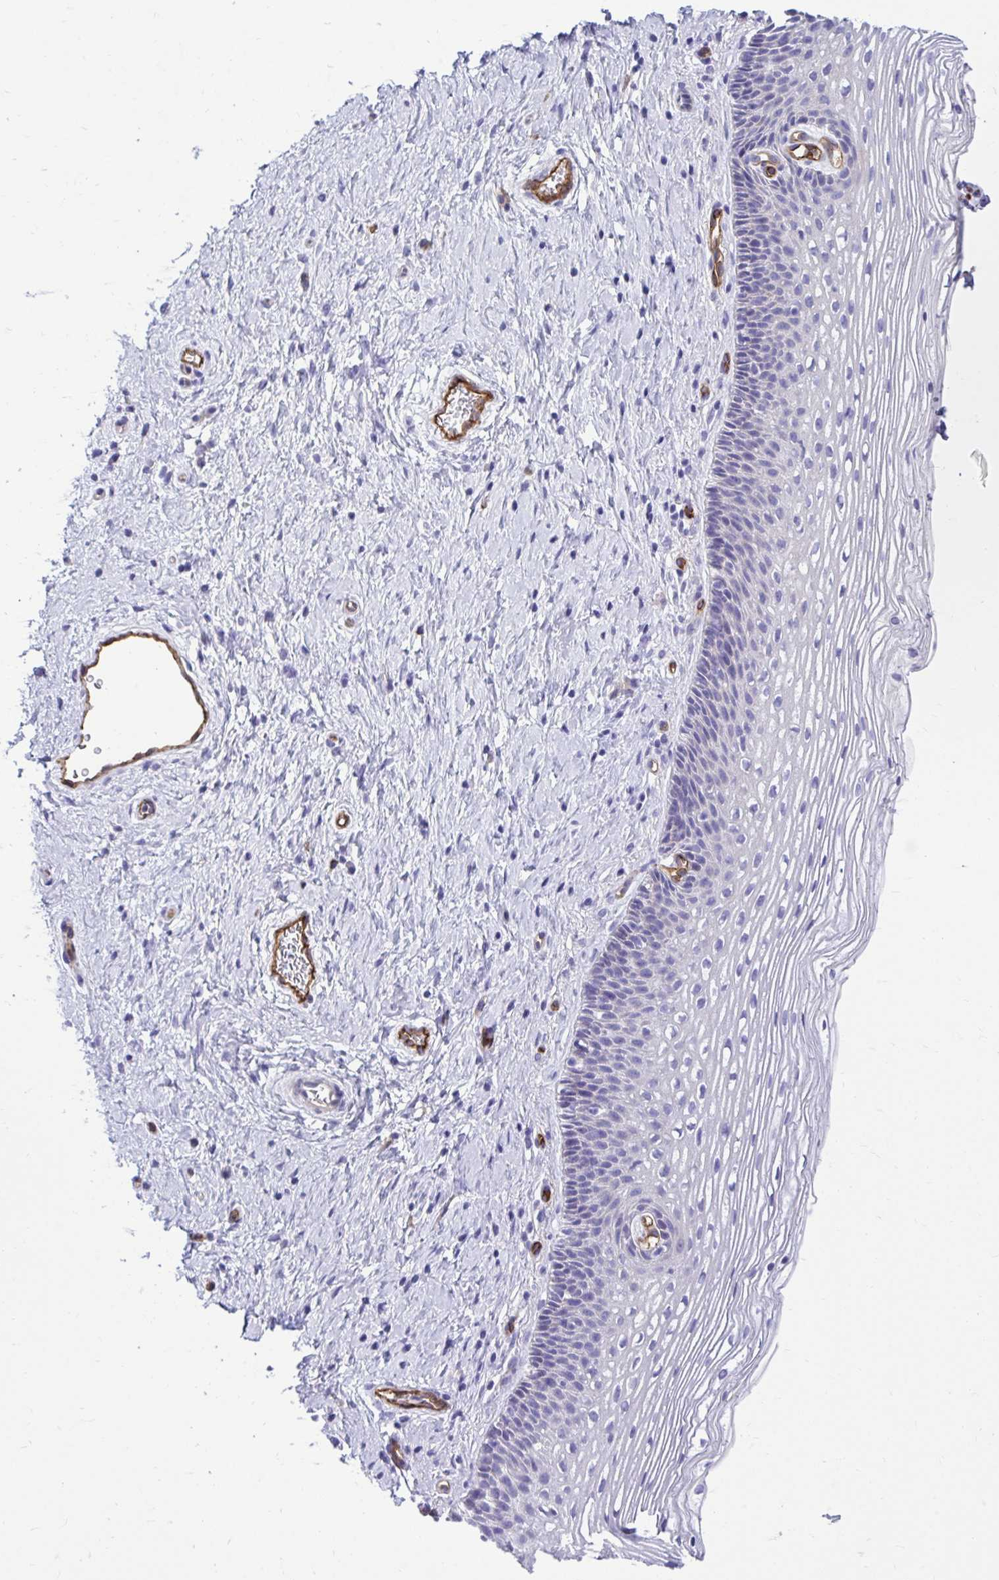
{"staining": {"intensity": "negative", "quantity": "none", "location": "none"}, "tissue": "cervix", "cell_type": "Glandular cells", "image_type": "normal", "snomed": [{"axis": "morphology", "description": "Normal tissue, NOS"}, {"axis": "topography", "description": "Cervix"}], "caption": "Micrograph shows no protein staining in glandular cells of benign cervix. (Immunohistochemistry, brightfield microscopy, high magnification).", "gene": "ABCG2", "patient": {"sex": "female", "age": 34}}